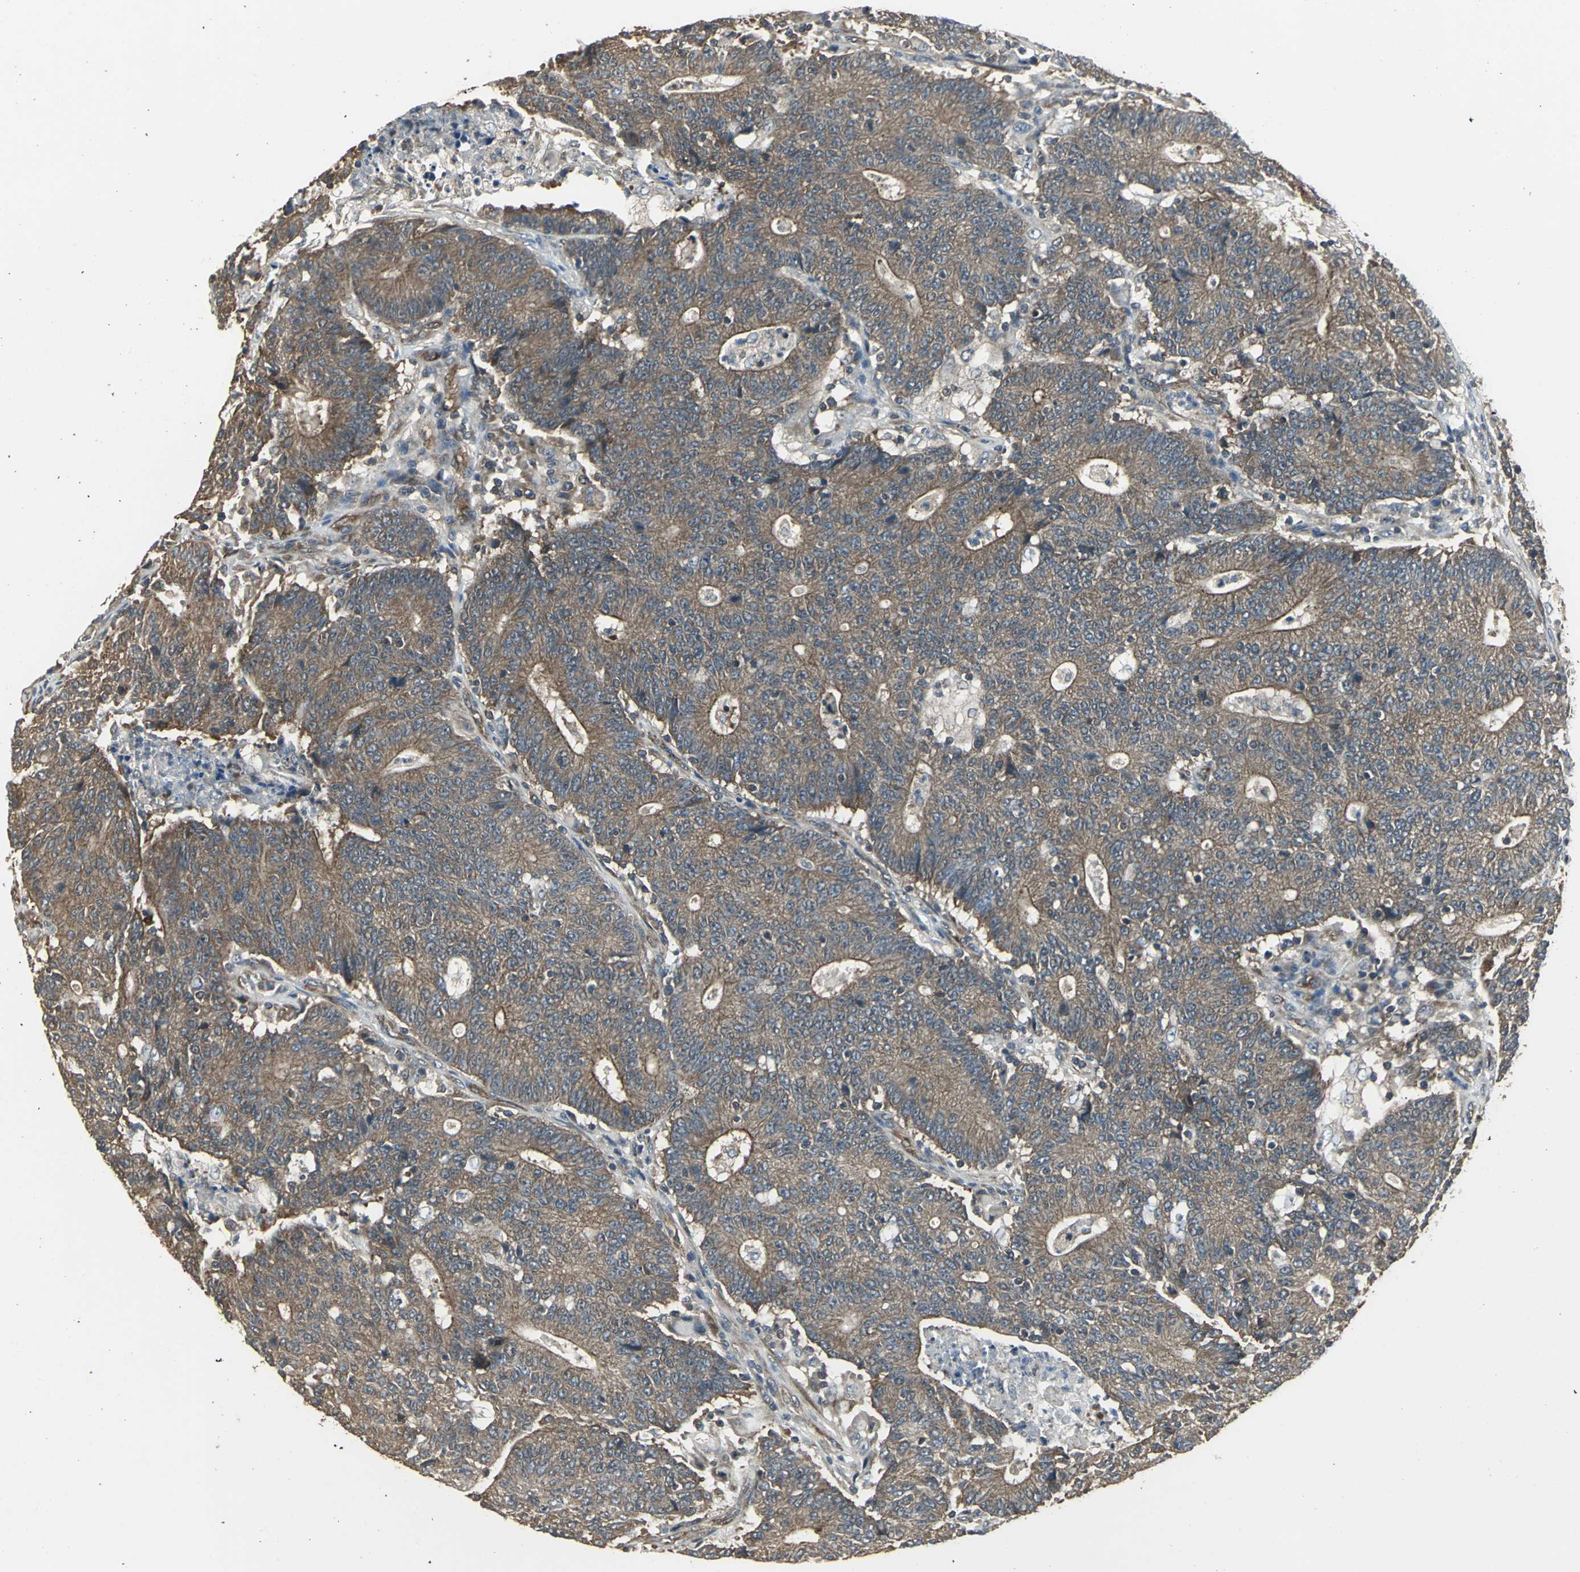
{"staining": {"intensity": "moderate", "quantity": ">75%", "location": "cytoplasmic/membranous"}, "tissue": "colorectal cancer", "cell_type": "Tumor cells", "image_type": "cancer", "snomed": [{"axis": "morphology", "description": "Normal tissue, NOS"}, {"axis": "morphology", "description": "Adenocarcinoma, NOS"}, {"axis": "topography", "description": "Colon"}], "caption": "Protein staining demonstrates moderate cytoplasmic/membranous positivity in about >75% of tumor cells in colorectal cancer (adenocarcinoma). Using DAB (3,3'-diaminobenzidine) (brown) and hematoxylin (blue) stains, captured at high magnification using brightfield microscopy.", "gene": "PFDN1", "patient": {"sex": "female", "age": 75}}